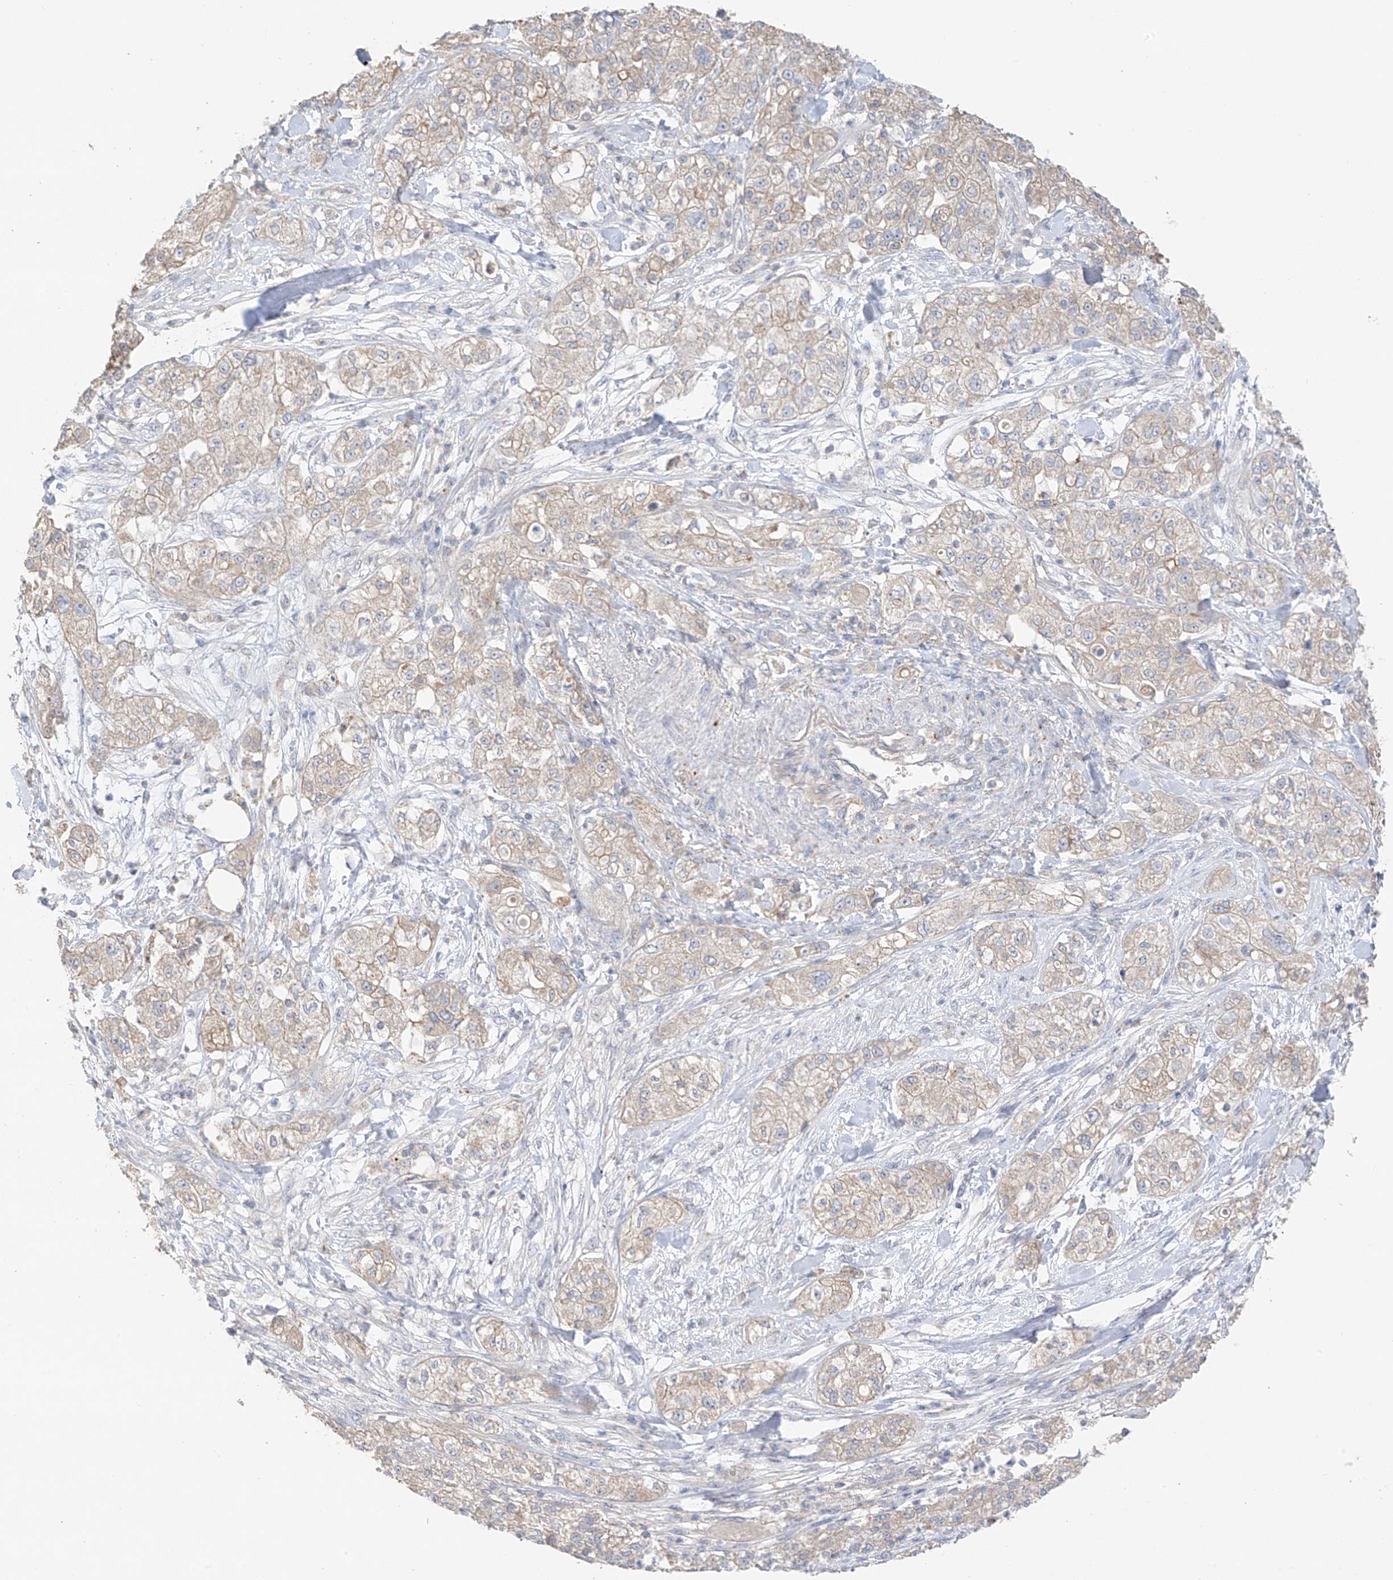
{"staining": {"intensity": "weak", "quantity": "25%-75%", "location": "cytoplasmic/membranous"}, "tissue": "pancreatic cancer", "cell_type": "Tumor cells", "image_type": "cancer", "snomed": [{"axis": "morphology", "description": "Adenocarcinoma, NOS"}, {"axis": "topography", "description": "Pancreas"}], "caption": "Pancreatic adenocarcinoma was stained to show a protein in brown. There is low levels of weak cytoplasmic/membranous positivity in approximately 25%-75% of tumor cells. (brown staining indicates protein expression, while blue staining denotes nuclei).", "gene": "CAPN13", "patient": {"sex": "female", "age": 78}}